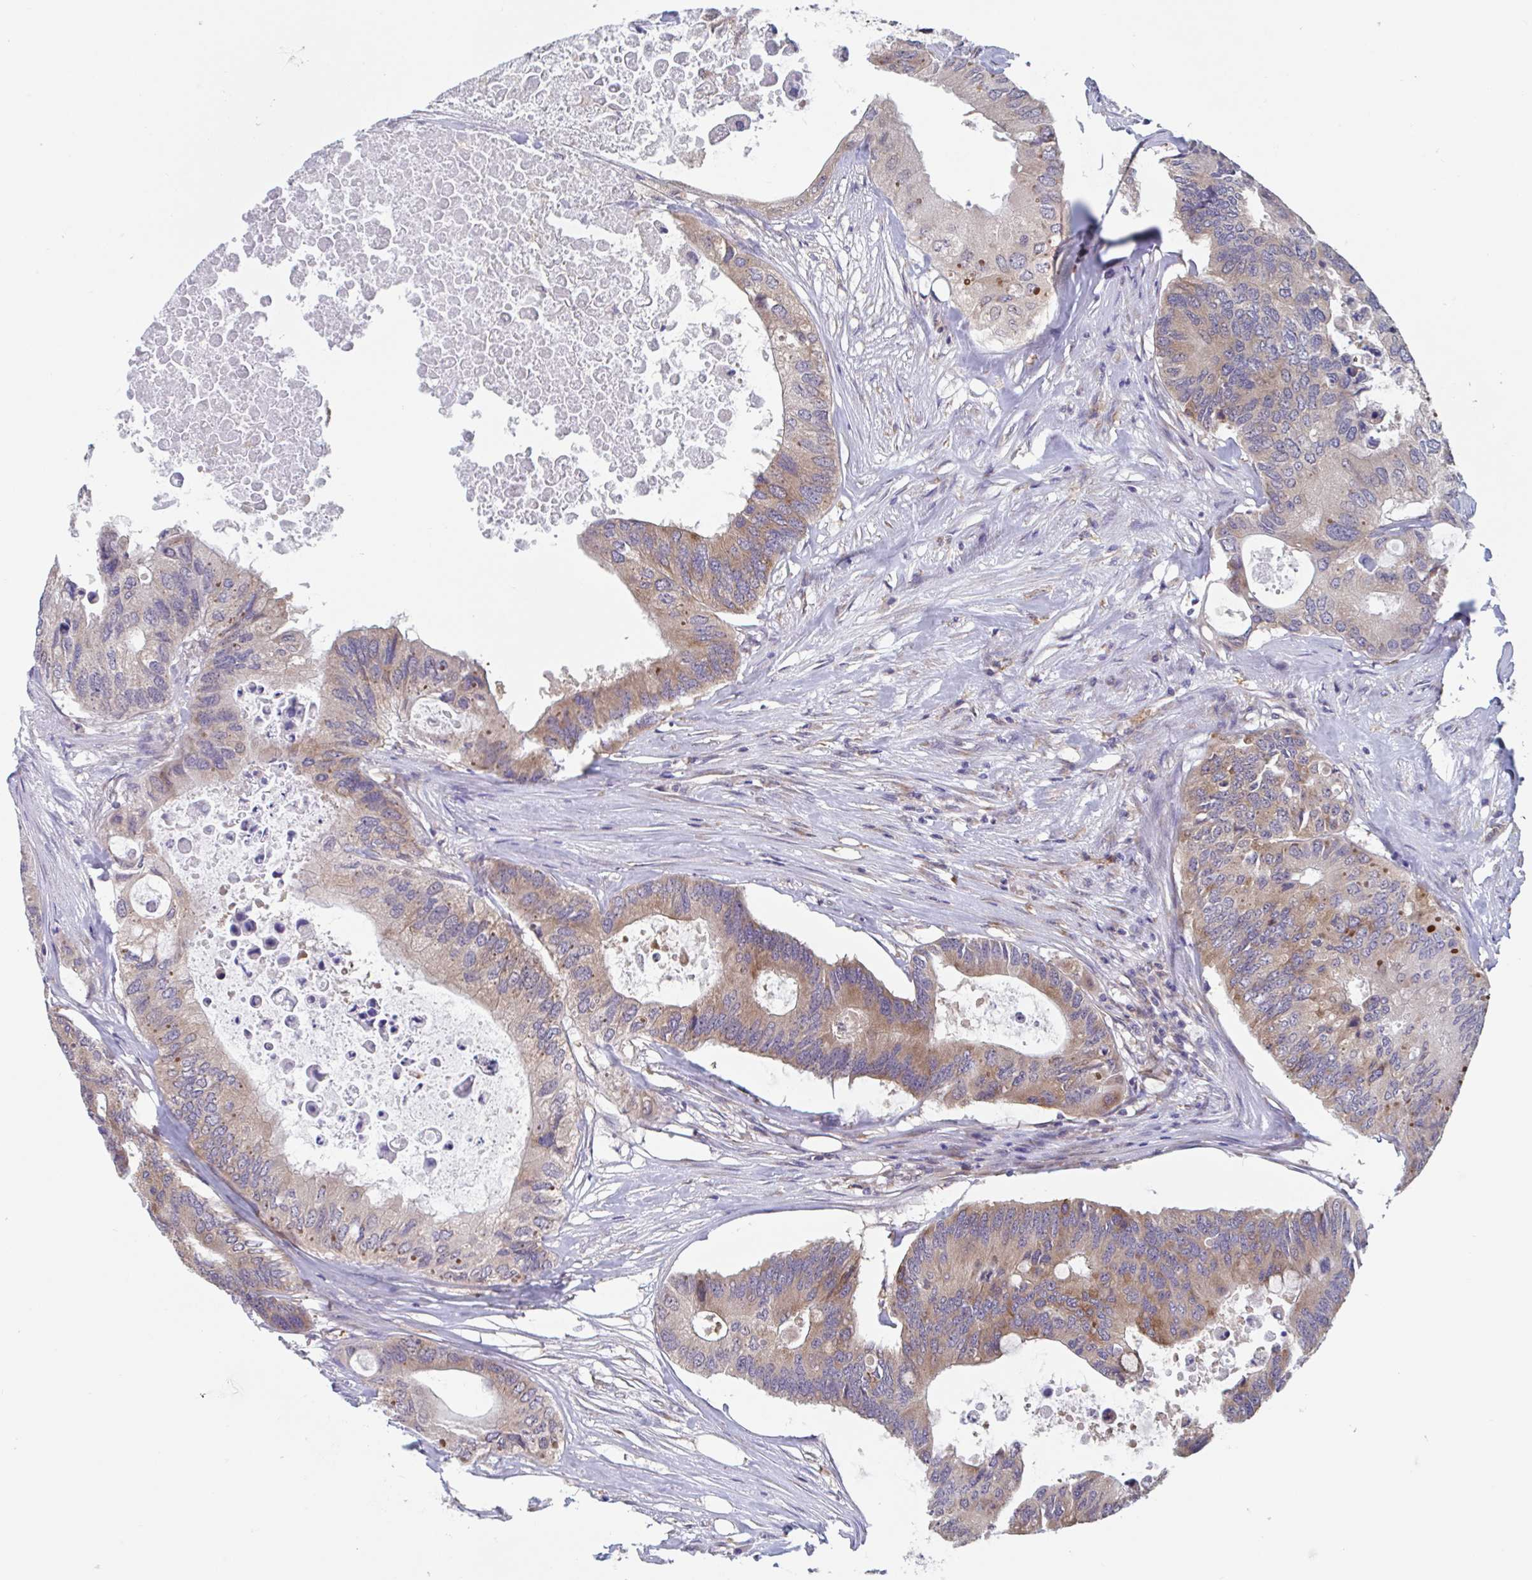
{"staining": {"intensity": "moderate", "quantity": "25%-75%", "location": "cytoplasmic/membranous"}, "tissue": "colorectal cancer", "cell_type": "Tumor cells", "image_type": "cancer", "snomed": [{"axis": "morphology", "description": "Adenocarcinoma, NOS"}, {"axis": "topography", "description": "Colon"}], "caption": "IHC (DAB) staining of adenocarcinoma (colorectal) reveals moderate cytoplasmic/membranous protein expression in approximately 25%-75% of tumor cells. The protein is stained brown, and the nuclei are stained in blue (DAB IHC with brightfield microscopy, high magnification).", "gene": "SNX8", "patient": {"sex": "male", "age": 71}}